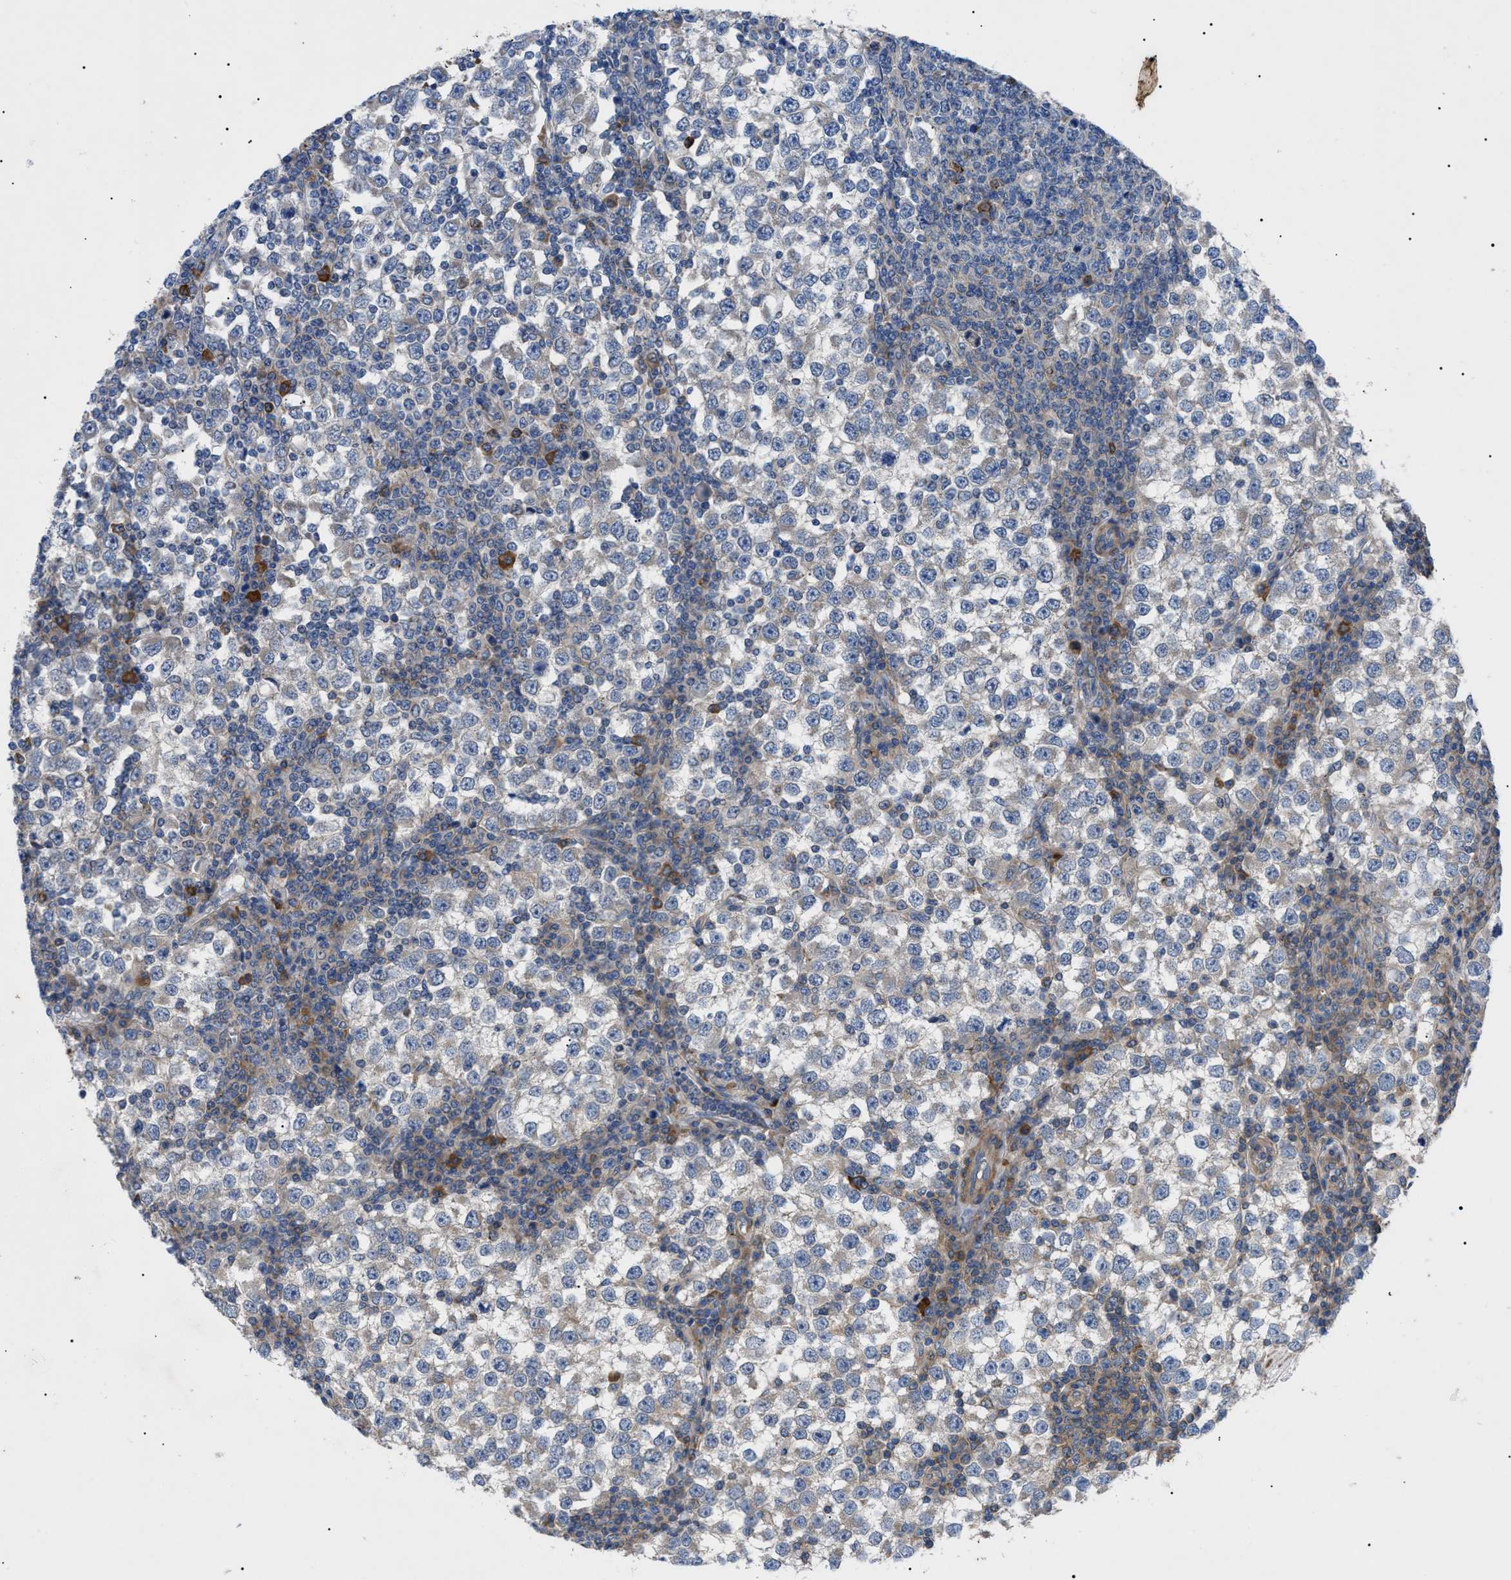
{"staining": {"intensity": "negative", "quantity": "none", "location": "none"}, "tissue": "testis cancer", "cell_type": "Tumor cells", "image_type": "cancer", "snomed": [{"axis": "morphology", "description": "Seminoma, NOS"}, {"axis": "topography", "description": "Testis"}], "caption": "Image shows no significant protein positivity in tumor cells of testis cancer.", "gene": "HSPB8", "patient": {"sex": "male", "age": 65}}